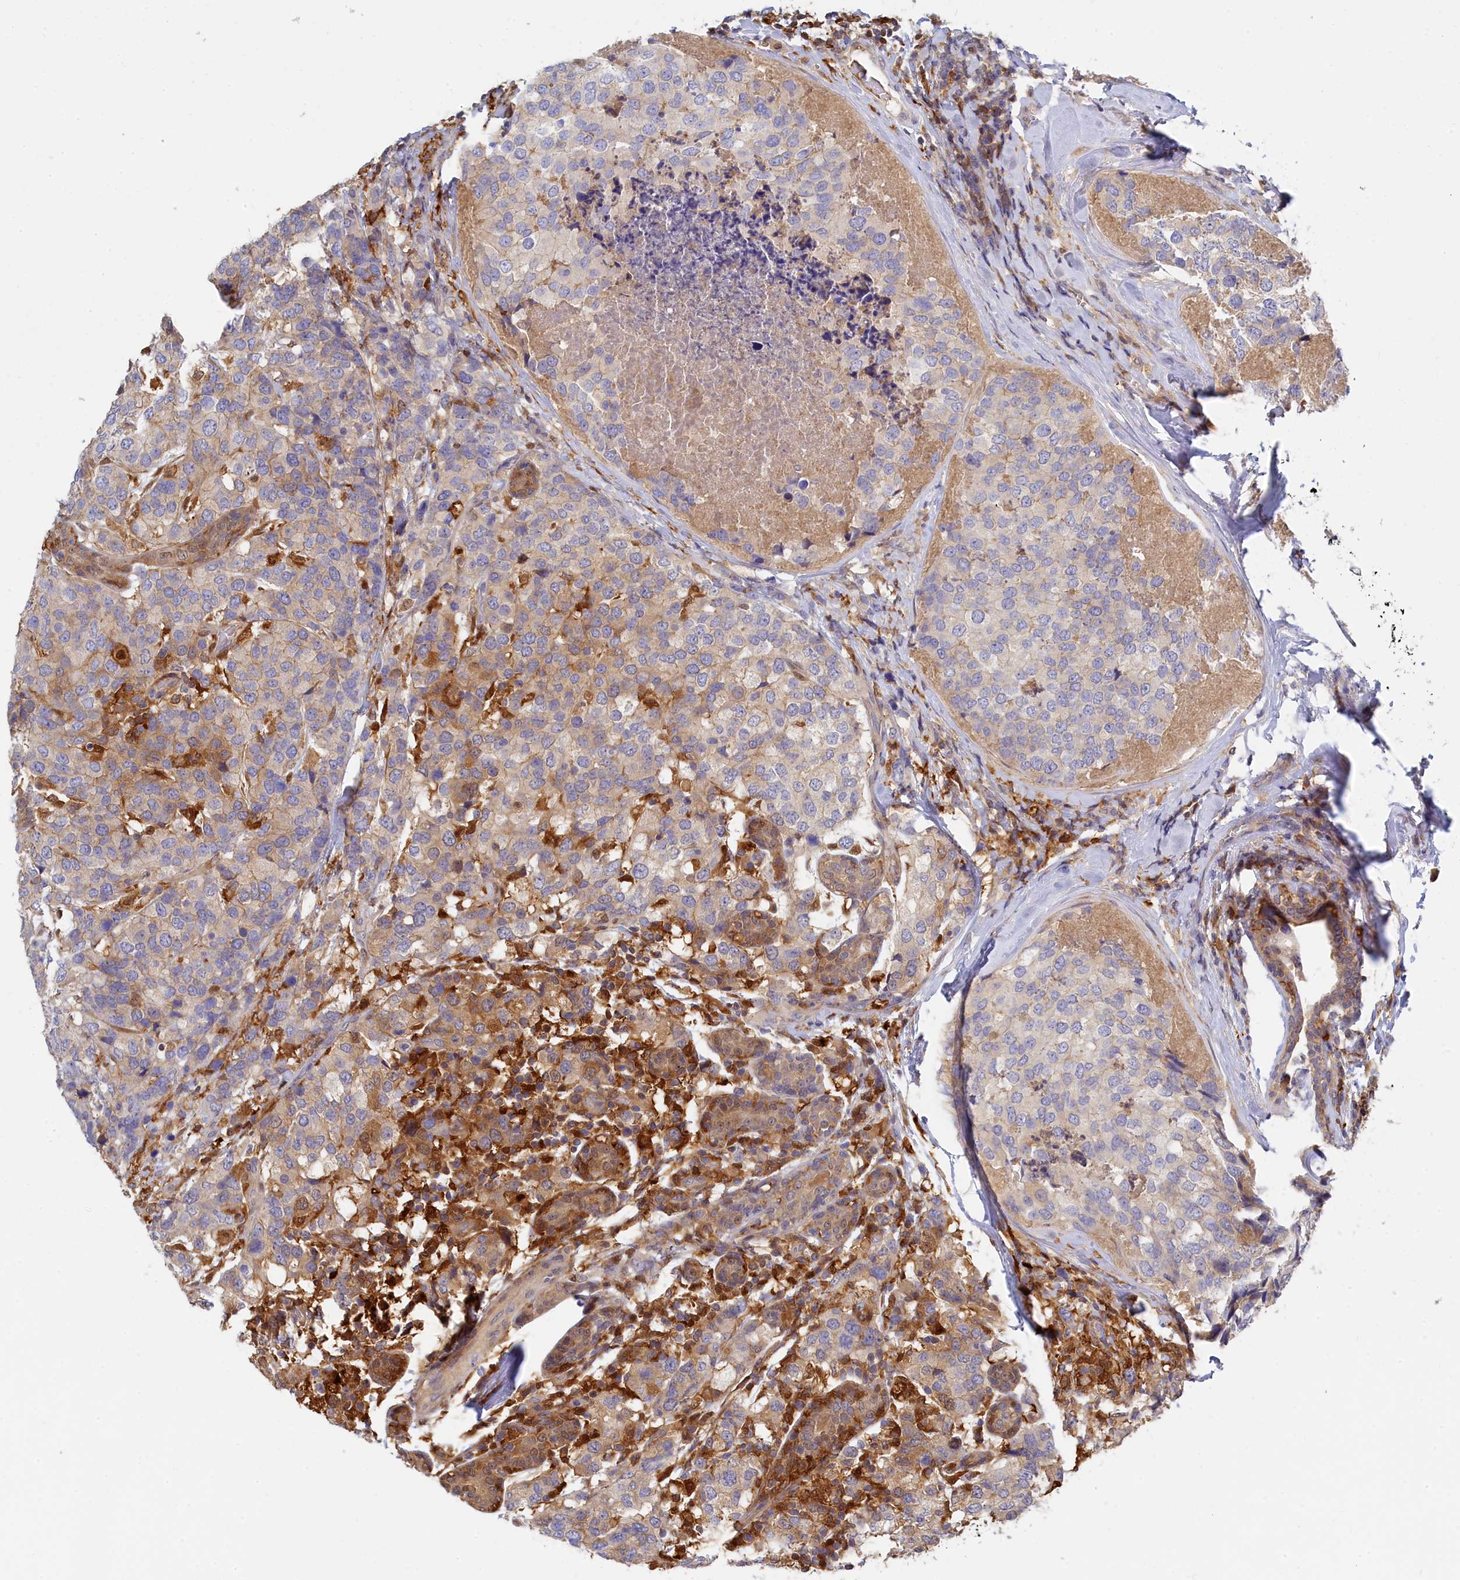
{"staining": {"intensity": "moderate", "quantity": ">75%", "location": "cytoplasmic/membranous"}, "tissue": "breast cancer", "cell_type": "Tumor cells", "image_type": "cancer", "snomed": [{"axis": "morphology", "description": "Lobular carcinoma"}, {"axis": "topography", "description": "Breast"}], "caption": "Breast cancer (lobular carcinoma) tissue shows moderate cytoplasmic/membranous staining in approximately >75% of tumor cells, visualized by immunohistochemistry.", "gene": "SPATA5L1", "patient": {"sex": "female", "age": 59}}